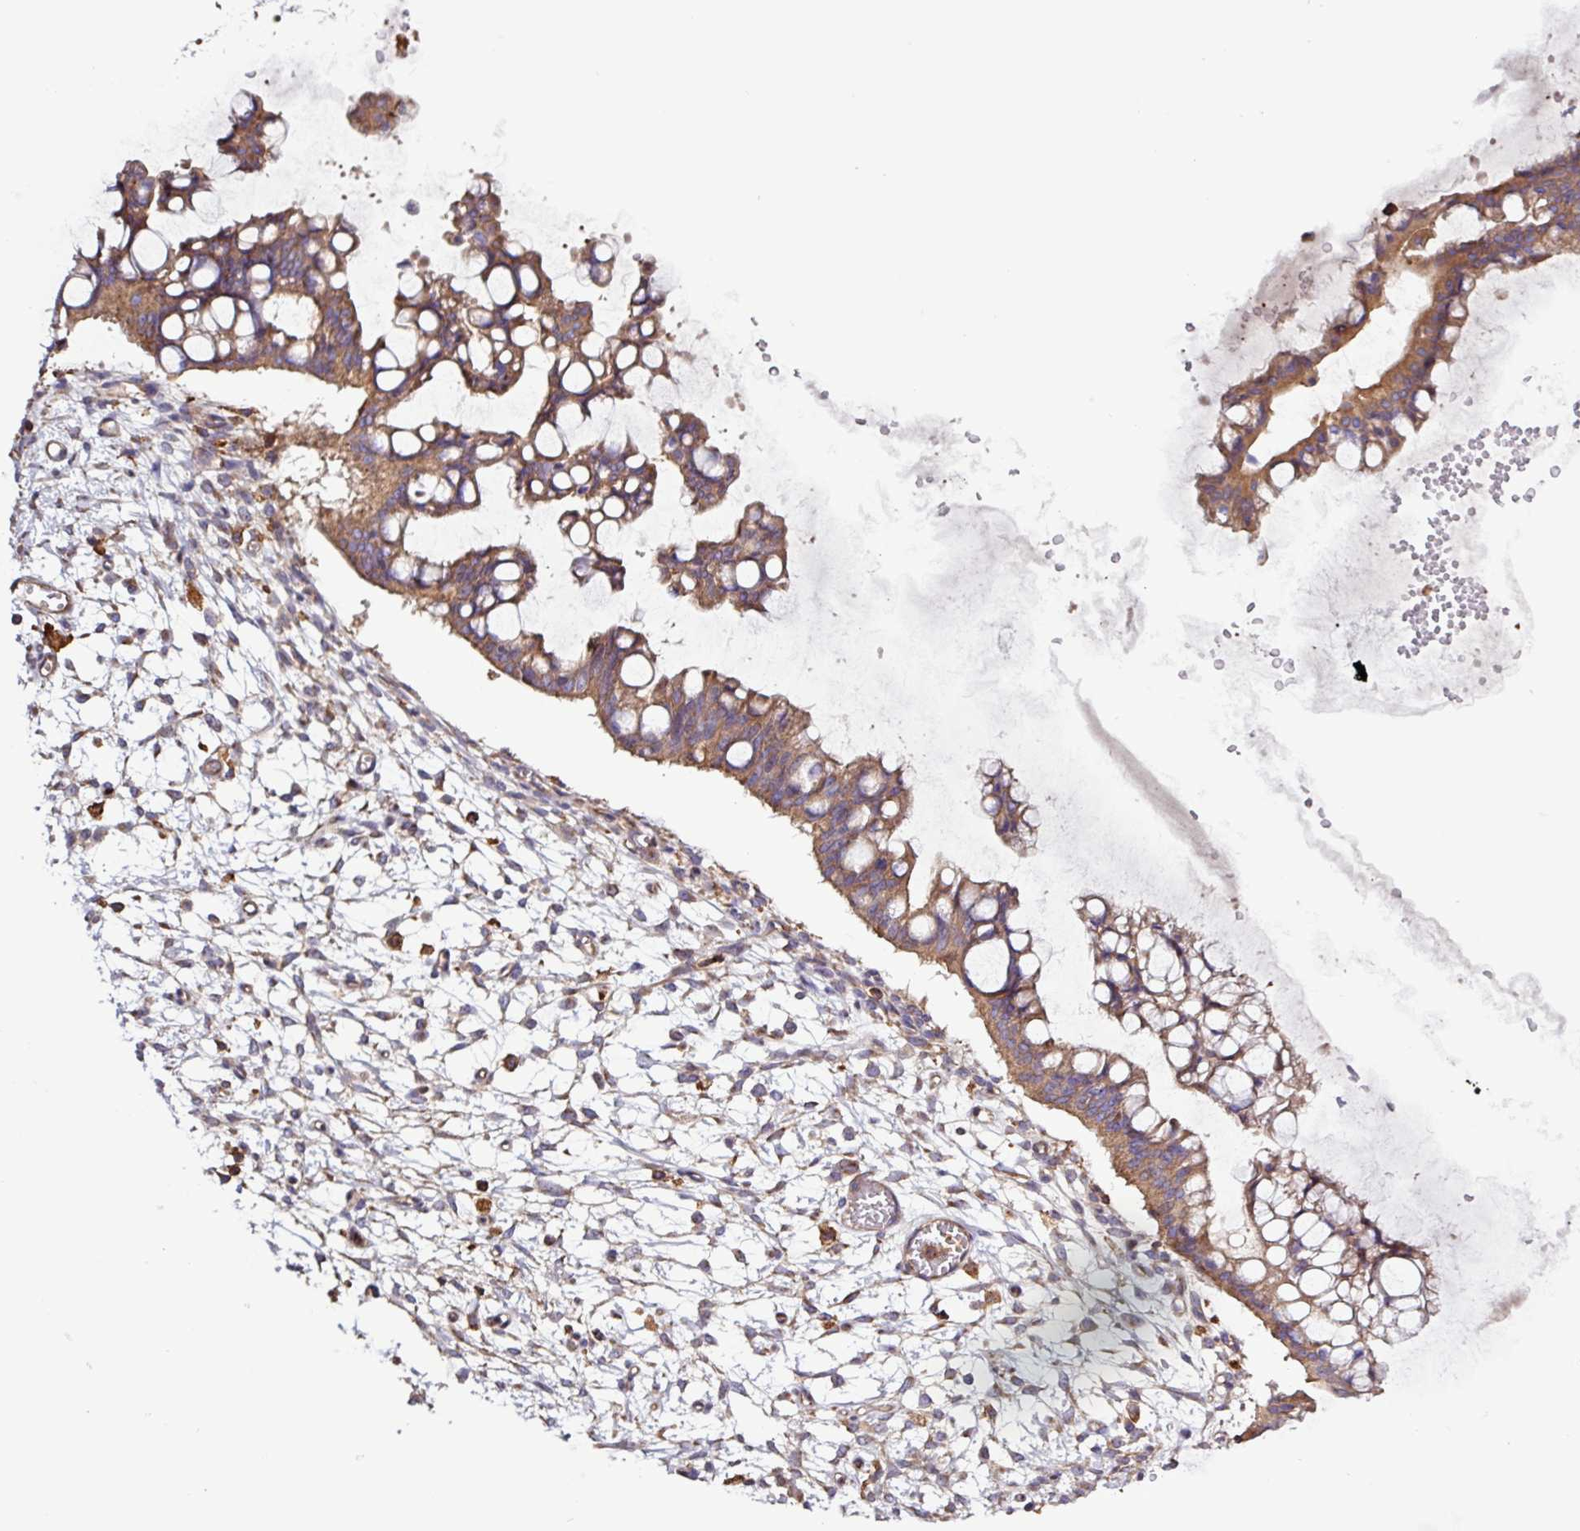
{"staining": {"intensity": "moderate", "quantity": ">75%", "location": "cytoplasmic/membranous"}, "tissue": "ovarian cancer", "cell_type": "Tumor cells", "image_type": "cancer", "snomed": [{"axis": "morphology", "description": "Cystadenocarcinoma, mucinous, NOS"}, {"axis": "topography", "description": "Ovary"}], "caption": "Ovarian mucinous cystadenocarcinoma stained with DAB (3,3'-diaminobenzidine) IHC demonstrates medium levels of moderate cytoplasmic/membranous staining in approximately >75% of tumor cells. (Brightfield microscopy of DAB IHC at high magnification).", "gene": "ACTR3", "patient": {"sex": "female", "age": 73}}